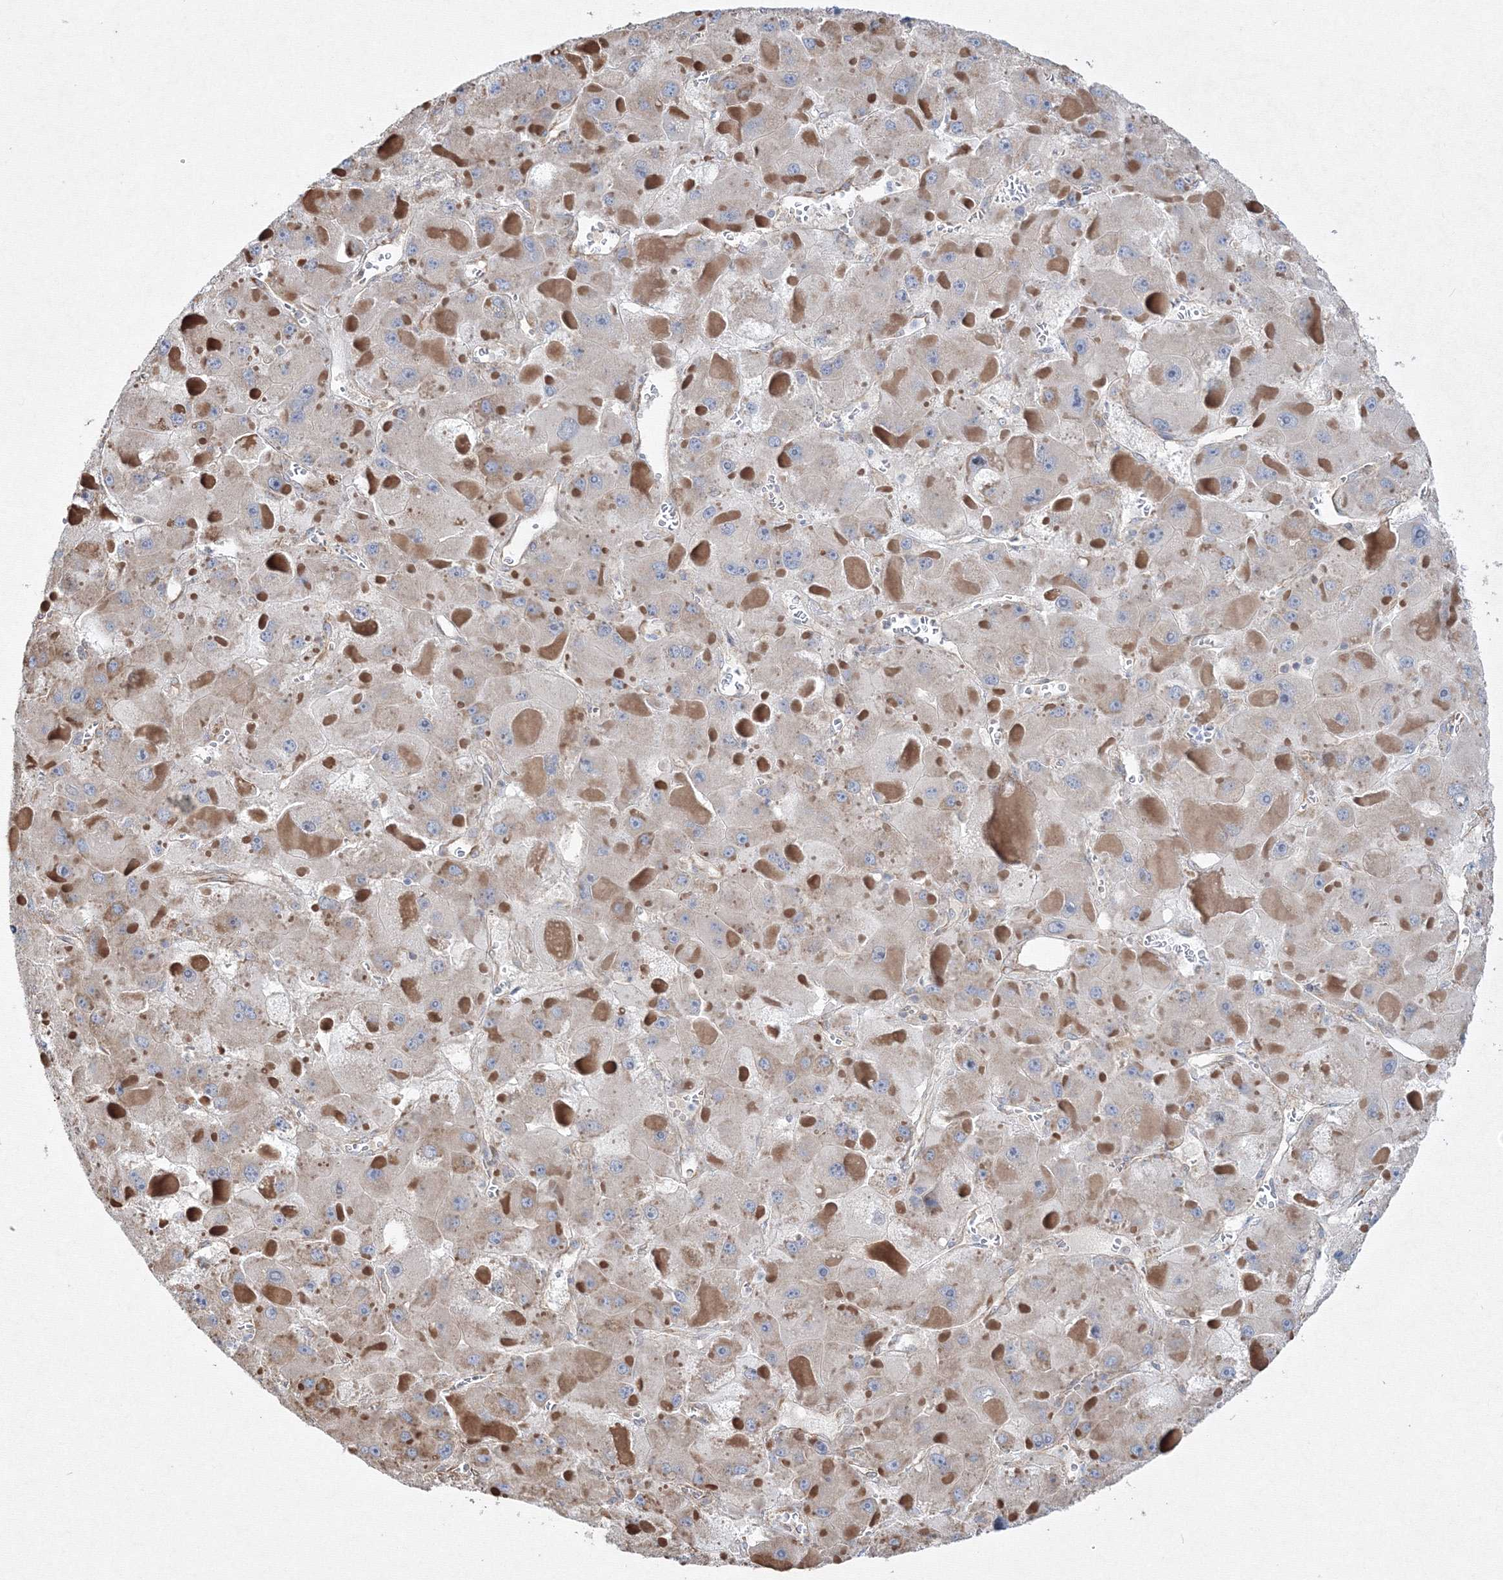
{"staining": {"intensity": "weak", "quantity": "25%-75%", "location": "cytoplasmic/membranous"}, "tissue": "liver cancer", "cell_type": "Tumor cells", "image_type": "cancer", "snomed": [{"axis": "morphology", "description": "Carcinoma, Hepatocellular, NOS"}, {"axis": "topography", "description": "Liver"}], "caption": "Tumor cells reveal low levels of weak cytoplasmic/membranous expression in about 25%-75% of cells in hepatocellular carcinoma (liver).", "gene": "FBXL8", "patient": {"sex": "female", "age": 73}}